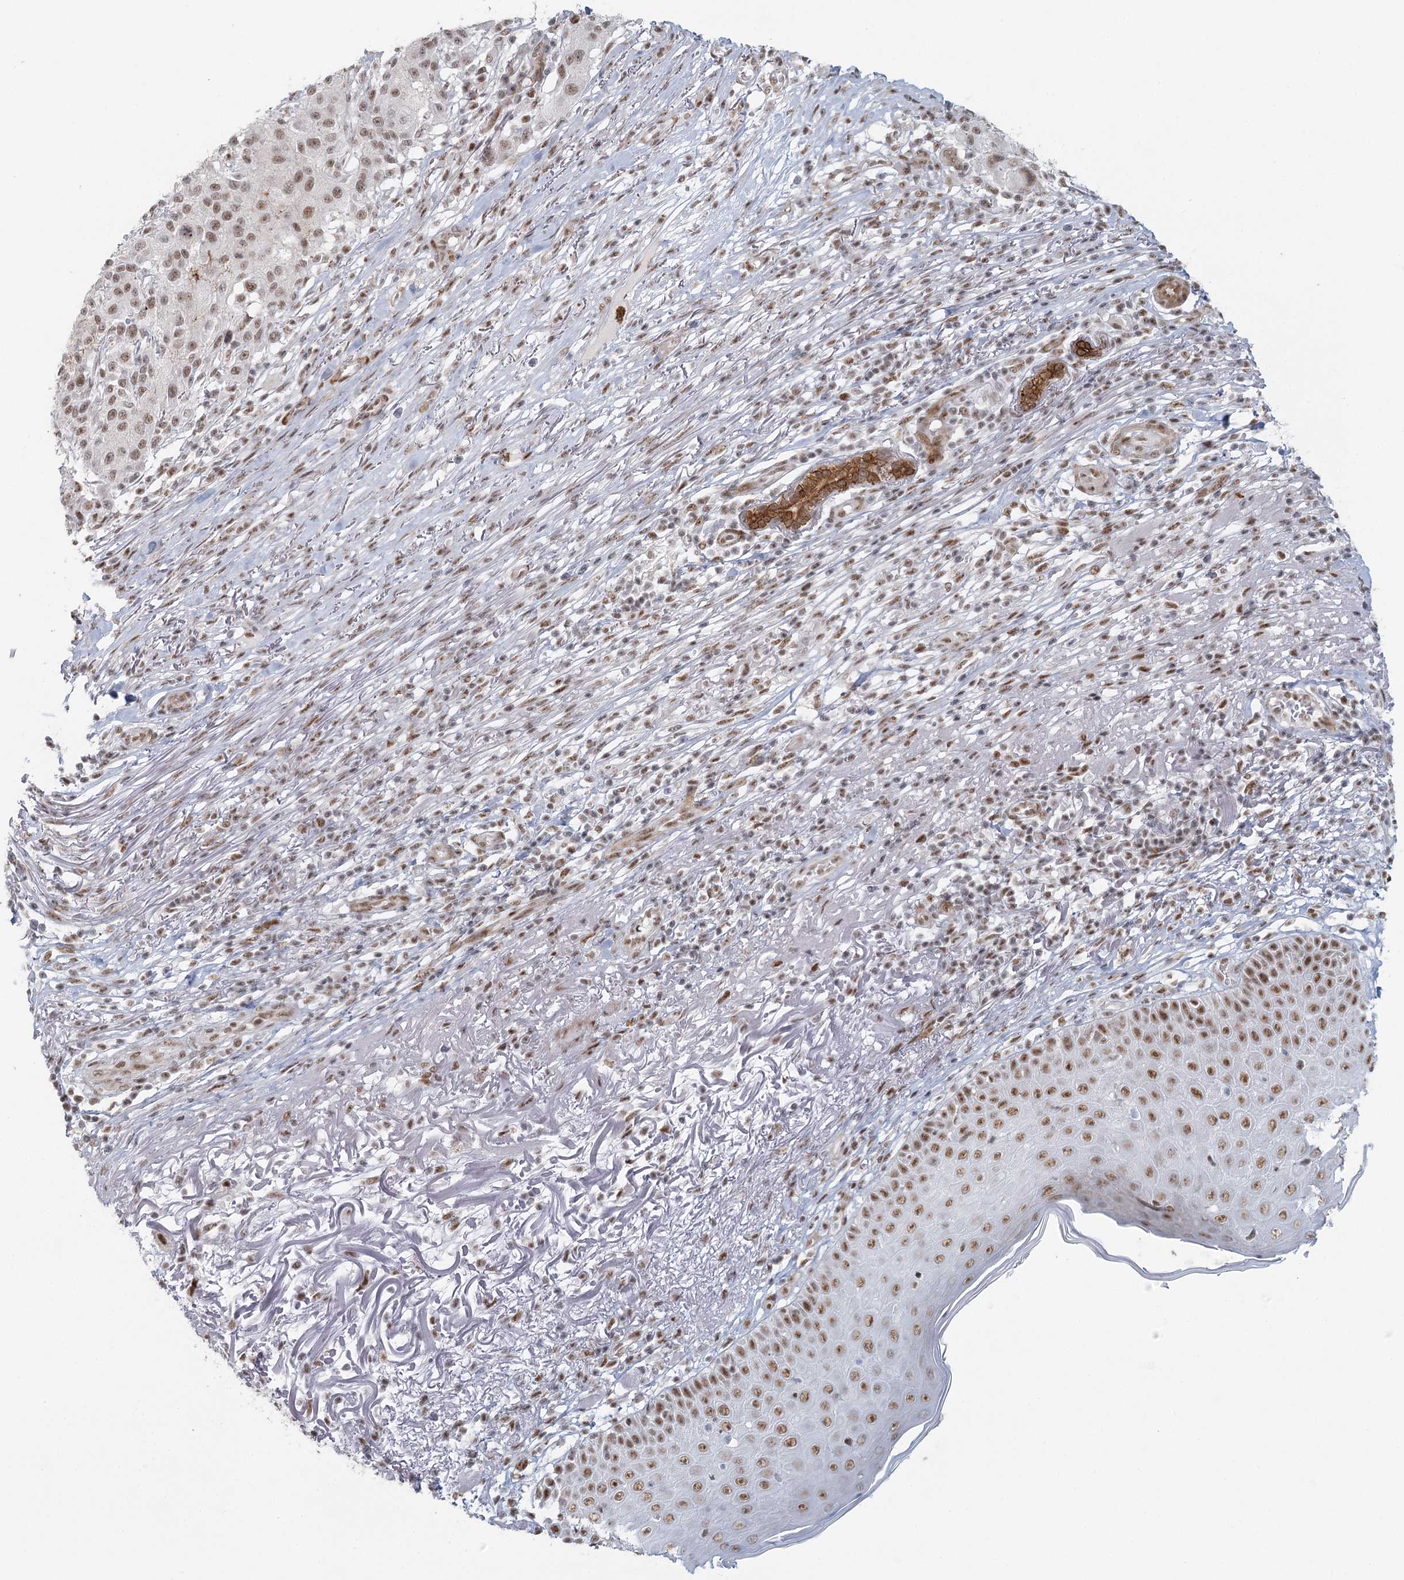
{"staining": {"intensity": "moderate", "quantity": ">75%", "location": "nuclear"}, "tissue": "melanoma", "cell_type": "Tumor cells", "image_type": "cancer", "snomed": [{"axis": "morphology", "description": "Necrosis, NOS"}, {"axis": "morphology", "description": "Malignant melanoma, NOS"}, {"axis": "topography", "description": "Skin"}], "caption": "A brown stain shows moderate nuclear staining of a protein in human malignant melanoma tumor cells.", "gene": "U2SURP", "patient": {"sex": "female", "age": 87}}